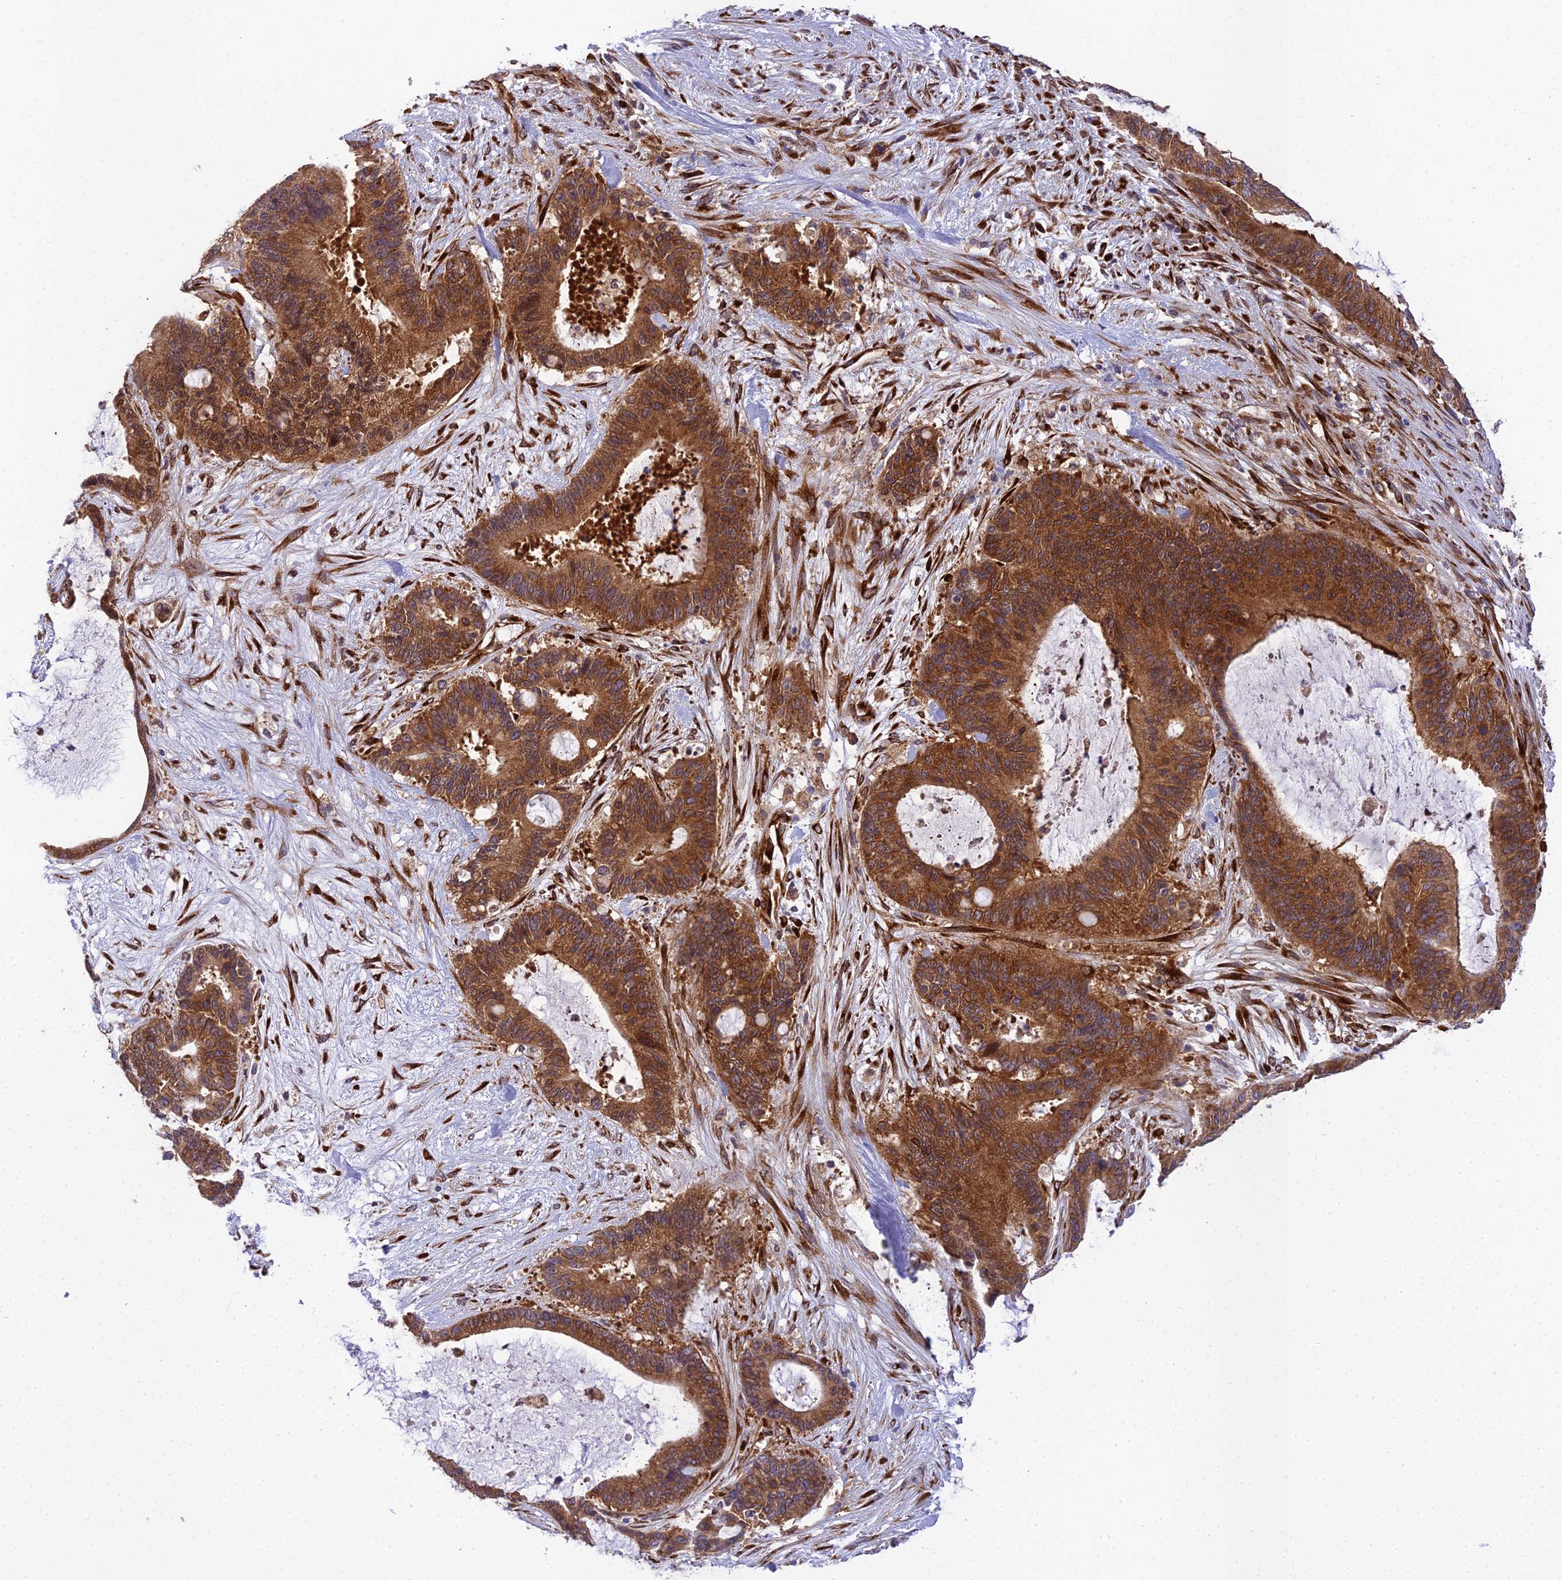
{"staining": {"intensity": "strong", "quantity": ">75%", "location": "cytoplasmic/membranous"}, "tissue": "liver cancer", "cell_type": "Tumor cells", "image_type": "cancer", "snomed": [{"axis": "morphology", "description": "Normal tissue, NOS"}, {"axis": "morphology", "description": "Cholangiocarcinoma"}, {"axis": "topography", "description": "Liver"}, {"axis": "topography", "description": "Peripheral nerve tissue"}], "caption": "Tumor cells exhibit high levels of strong cytoplasmic/membranous positivity in about >75% of cells in human liver cancer.", "gene": "DHCR7", "patient": {"sex": "female", "age": 73}}